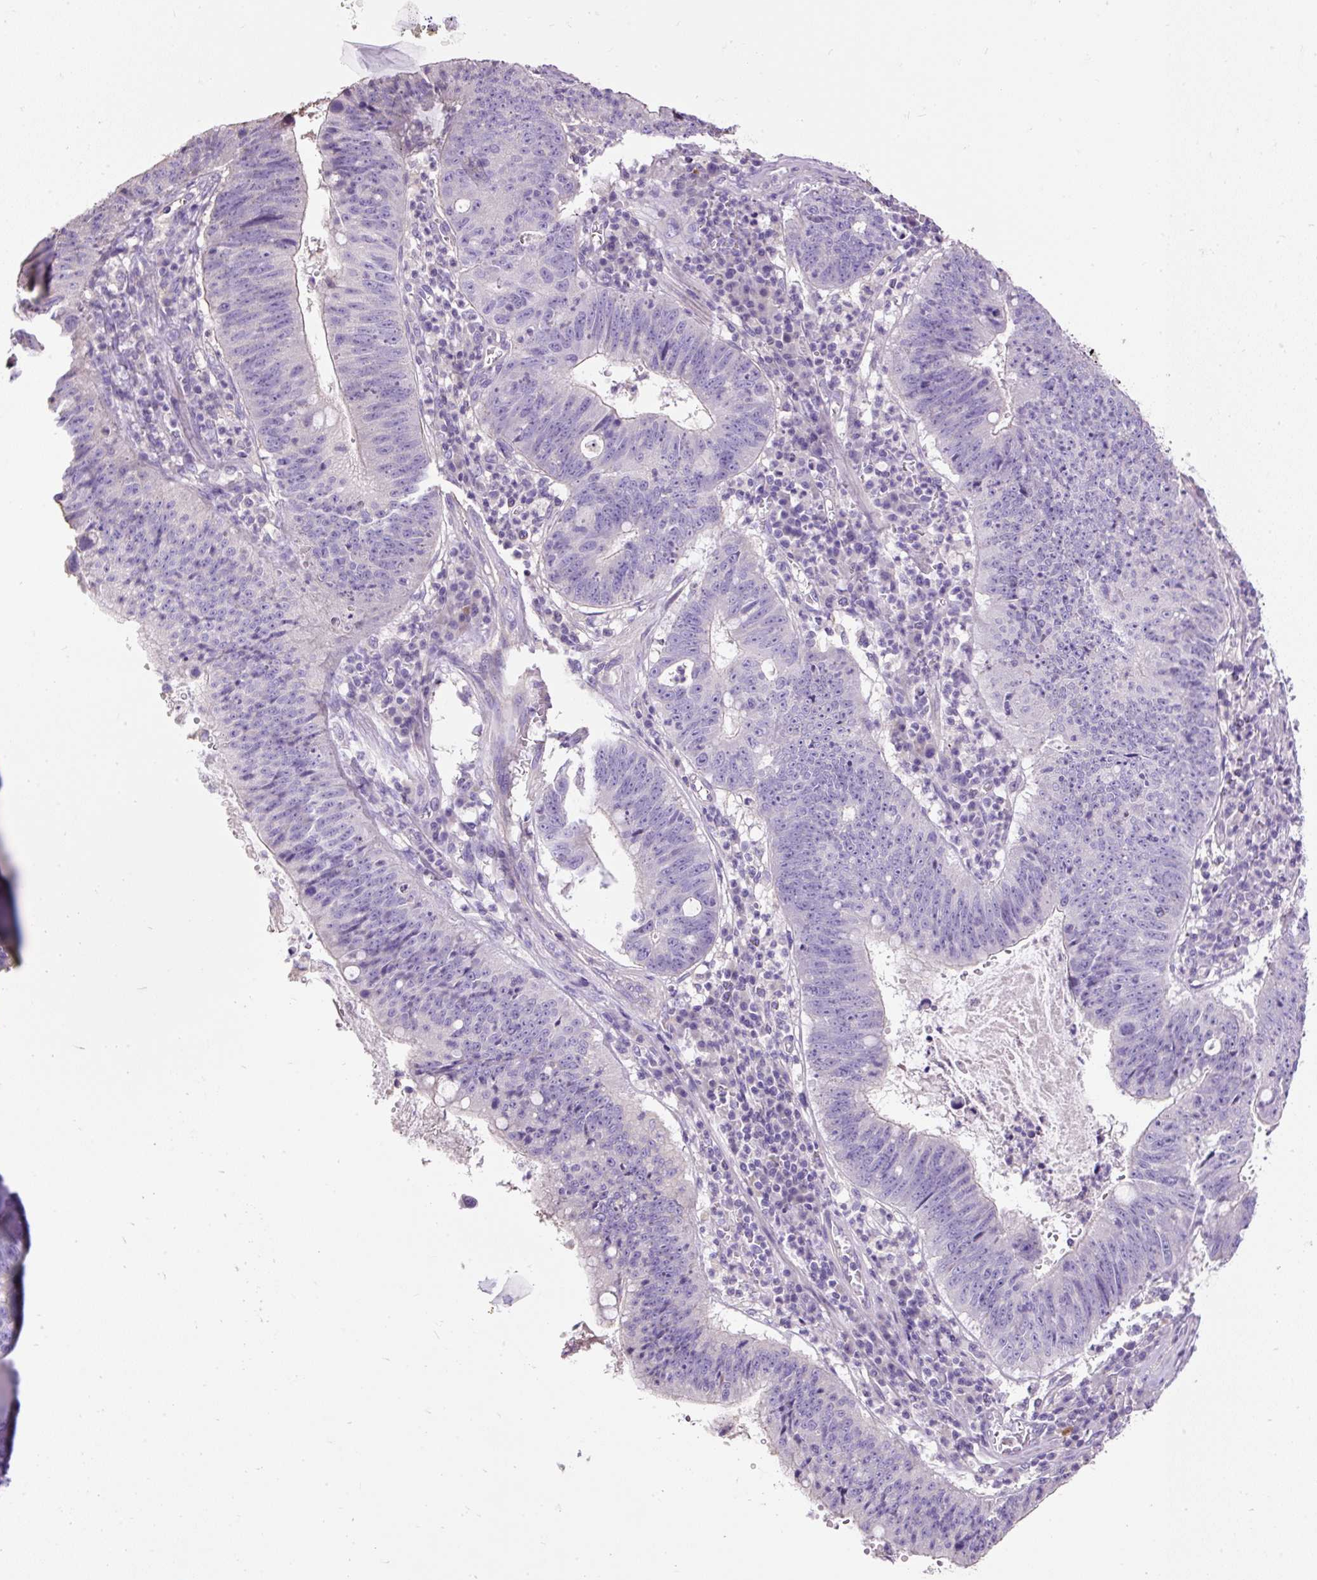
{"staining": {"intensity": "negative", "quantity": "none", "location": "none"}, "tissue": "stomach cancer", "cell_type": "Tumor cells", "image_type": "cancer", "snomed": [{"axis": "morphology", "description": "Adenocarcinoma, NOS"}, {"axis": "topography", "description": "Stomach"}], "caption": "An immunohistochemistry (IHC) photomicrograph of stomach cancer is shown. There is no staining in tumor cells of stomach cancer.", "gene": "PDIA2", "patient": {"sex": "male", "age": 59}}